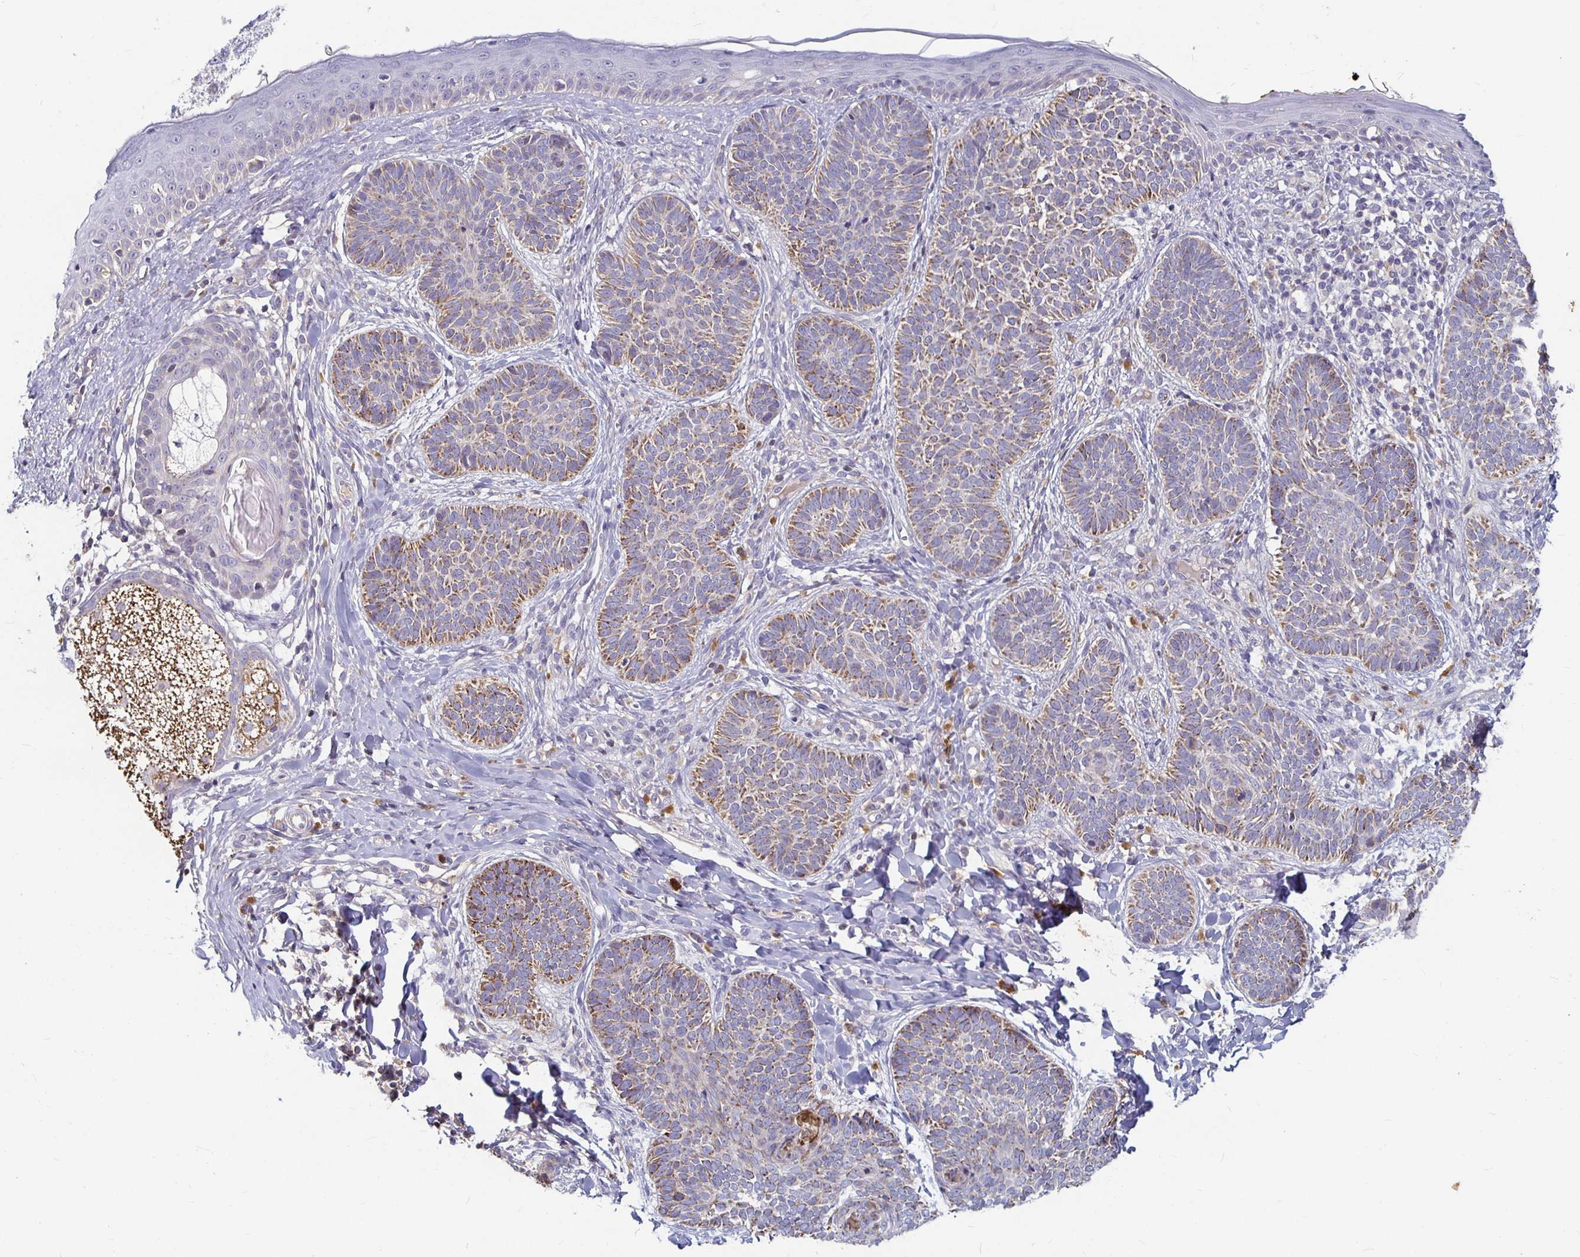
{"staining": {"intensity": "moderate", "quantity": ">75%", "location": "cytoplasmic/membranous"}, "tissue": "skin cancer", "cell_type": "Tumor cells", "image_type": "cancer", "snomed": [{"axis": "morphology", "description": "Basal cell carcinoma"}, {"axis": "topography", "description": "Skin"}], "caption": "Immunohistochemical staining of human skin cancer (basal cell carcinoma) exhibits moderate cytoplasmic/membranous protein expression in about >75% of tumor cells.", "gene": "RNF144B", "patient": {"sex": "male", "age": 54}}